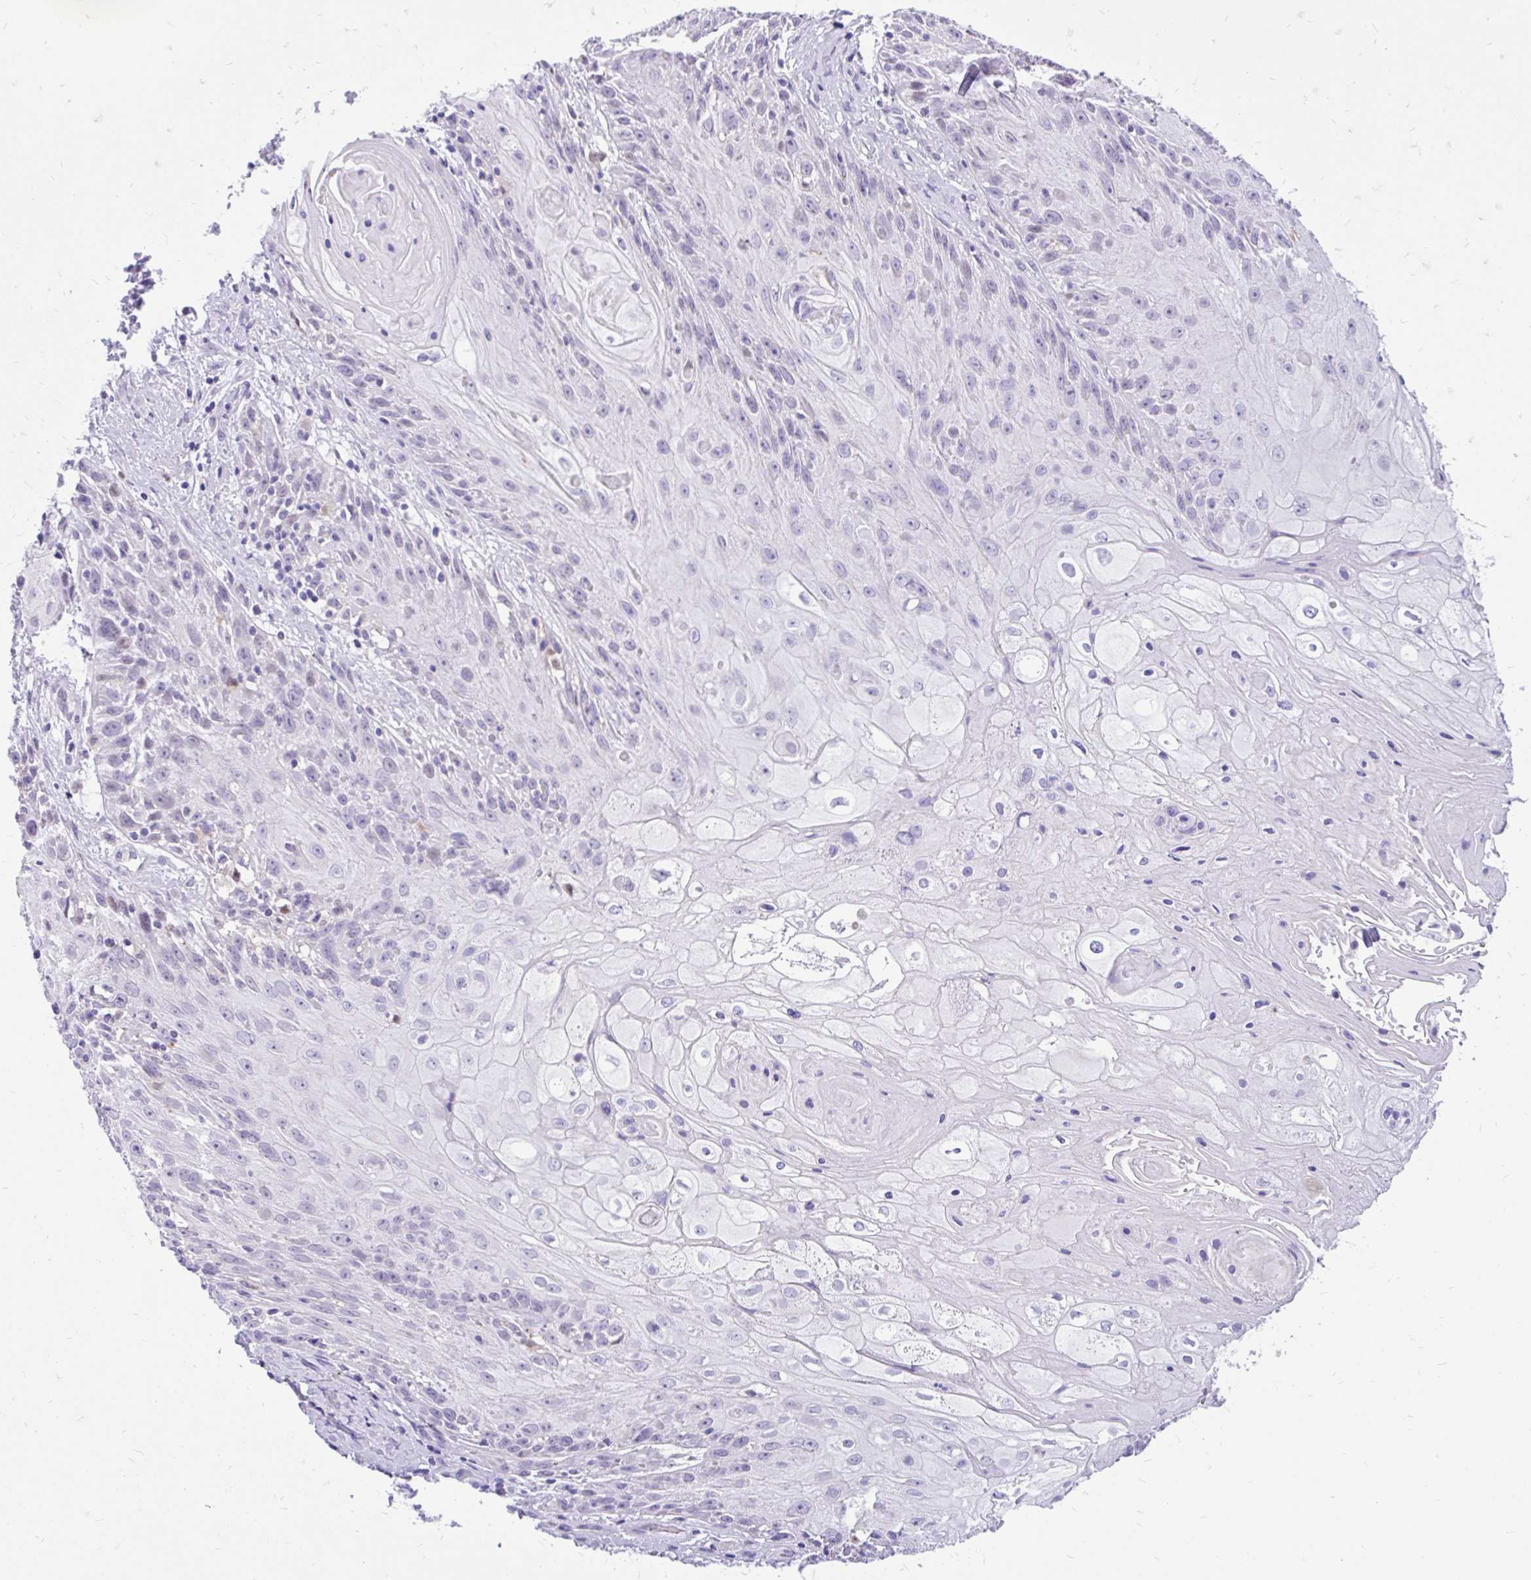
{"staining": {"intensity": "negative", "quantity": "none", "location": "none"}, "tissue": "skin cancer", "cell_type": "Tumor cells", "image_type": "cancer", "snomed": [{"axis": "morphology", "description": "Squamous cell carcinoma, NOS"}, {"axis": "topography", "description": "Skin"}, {"axis": "topography", "description": "Vulva"}], "caption": "Tumor cells are negative for brown protein staining in skin cancer (squamous cell carcinoma).", "gene": "GLB1L2", "patient": {"sex": "female", "age": 76}}